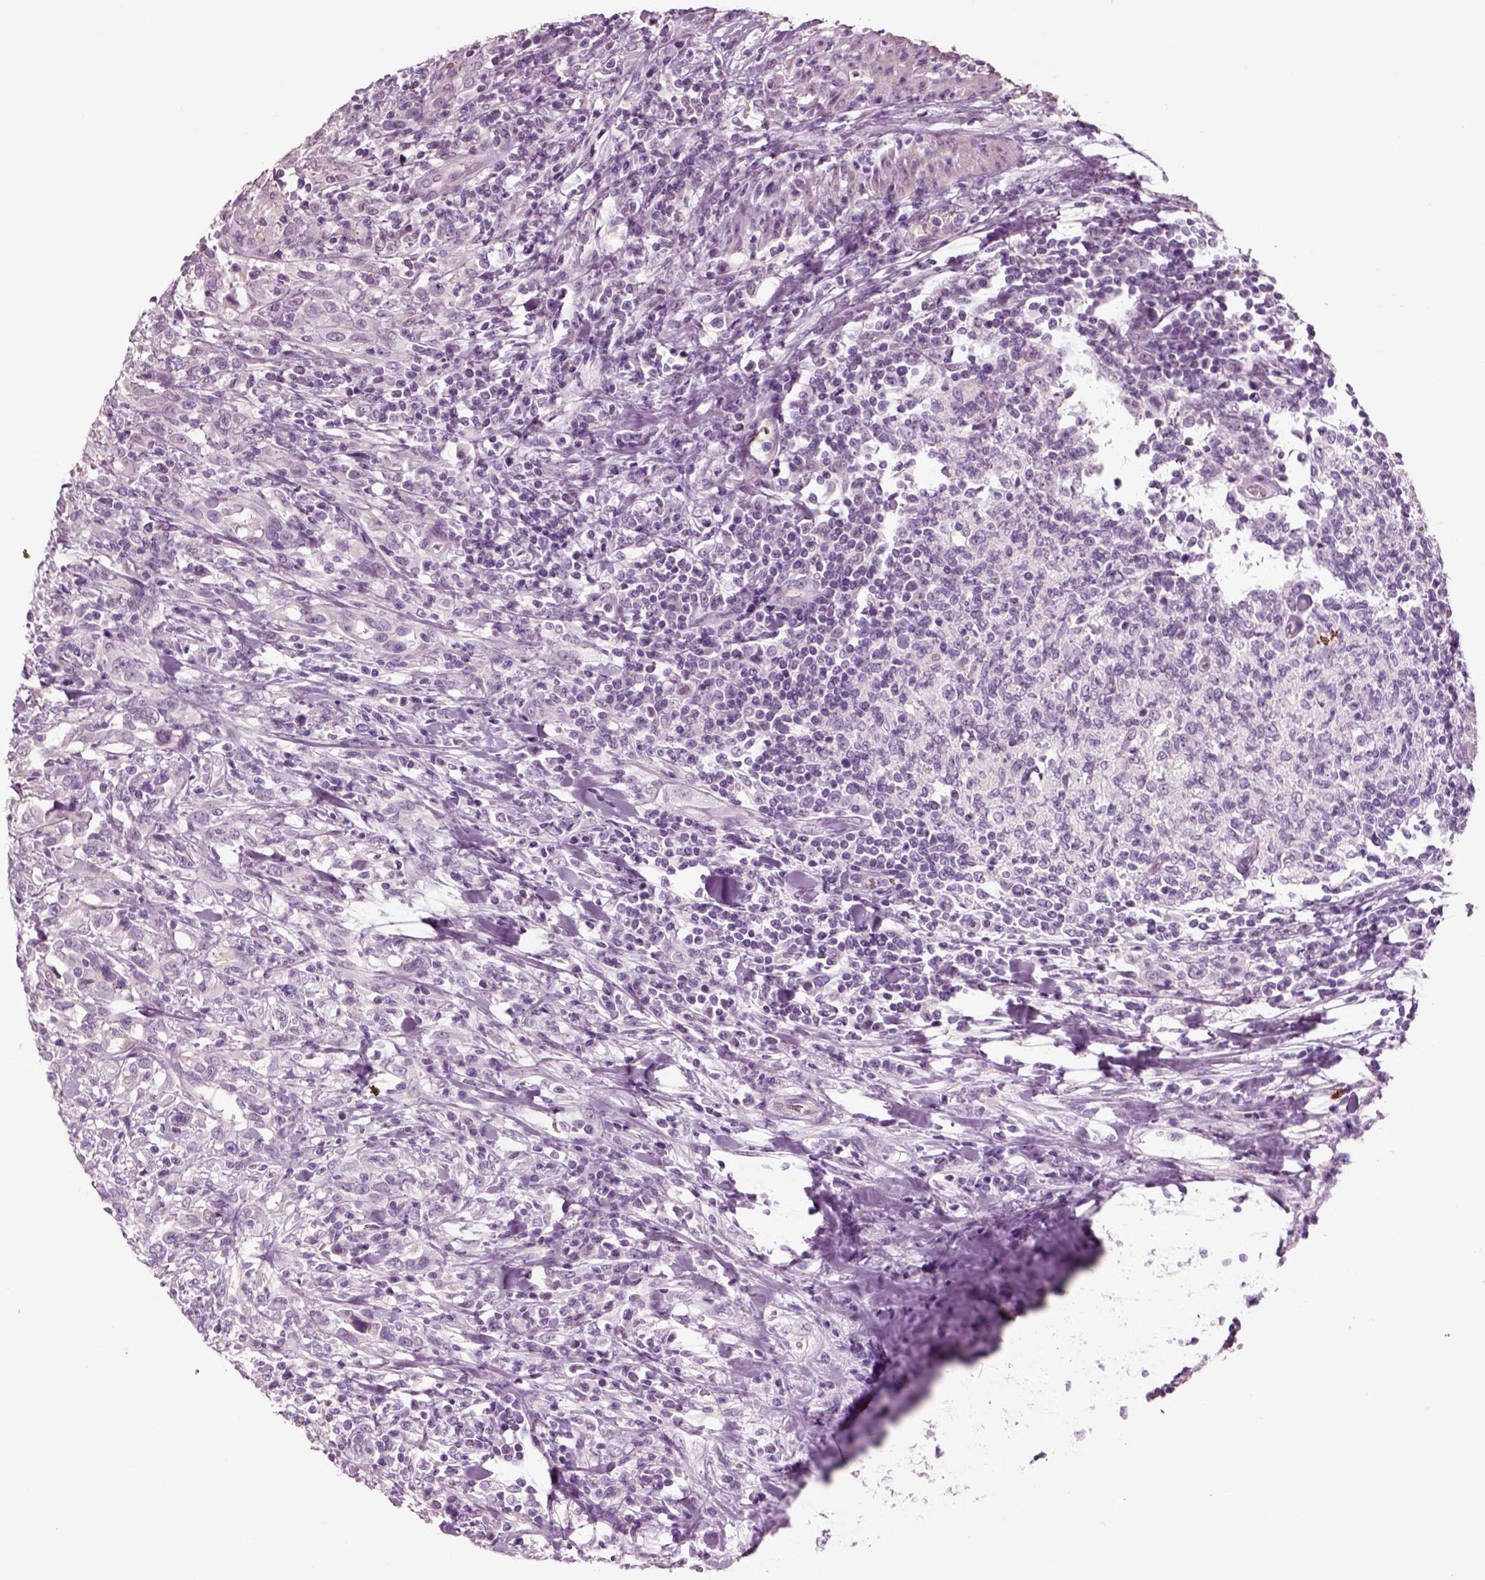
{"staining": {"intensity": "negative", "quantity": "none", "location": "none"}, "tissue": "urothelial cancer", "cell_type": "Tumor cells", "image_type": "cancer", "snomed": [{"axis": "morphology", "description": "Urothelial carcinoma, NOS"}, {"axis": "morphology", "description": "Urothelial carcinoma, High grade"}, {"axis": "topography", "description": "Urinary bladder"}], "caption": "Image shows no protein expression in tumor cells of urothelial cancer tissue.", "gene": "CHGB", "patient": {"sex": "female", "age": 64}}